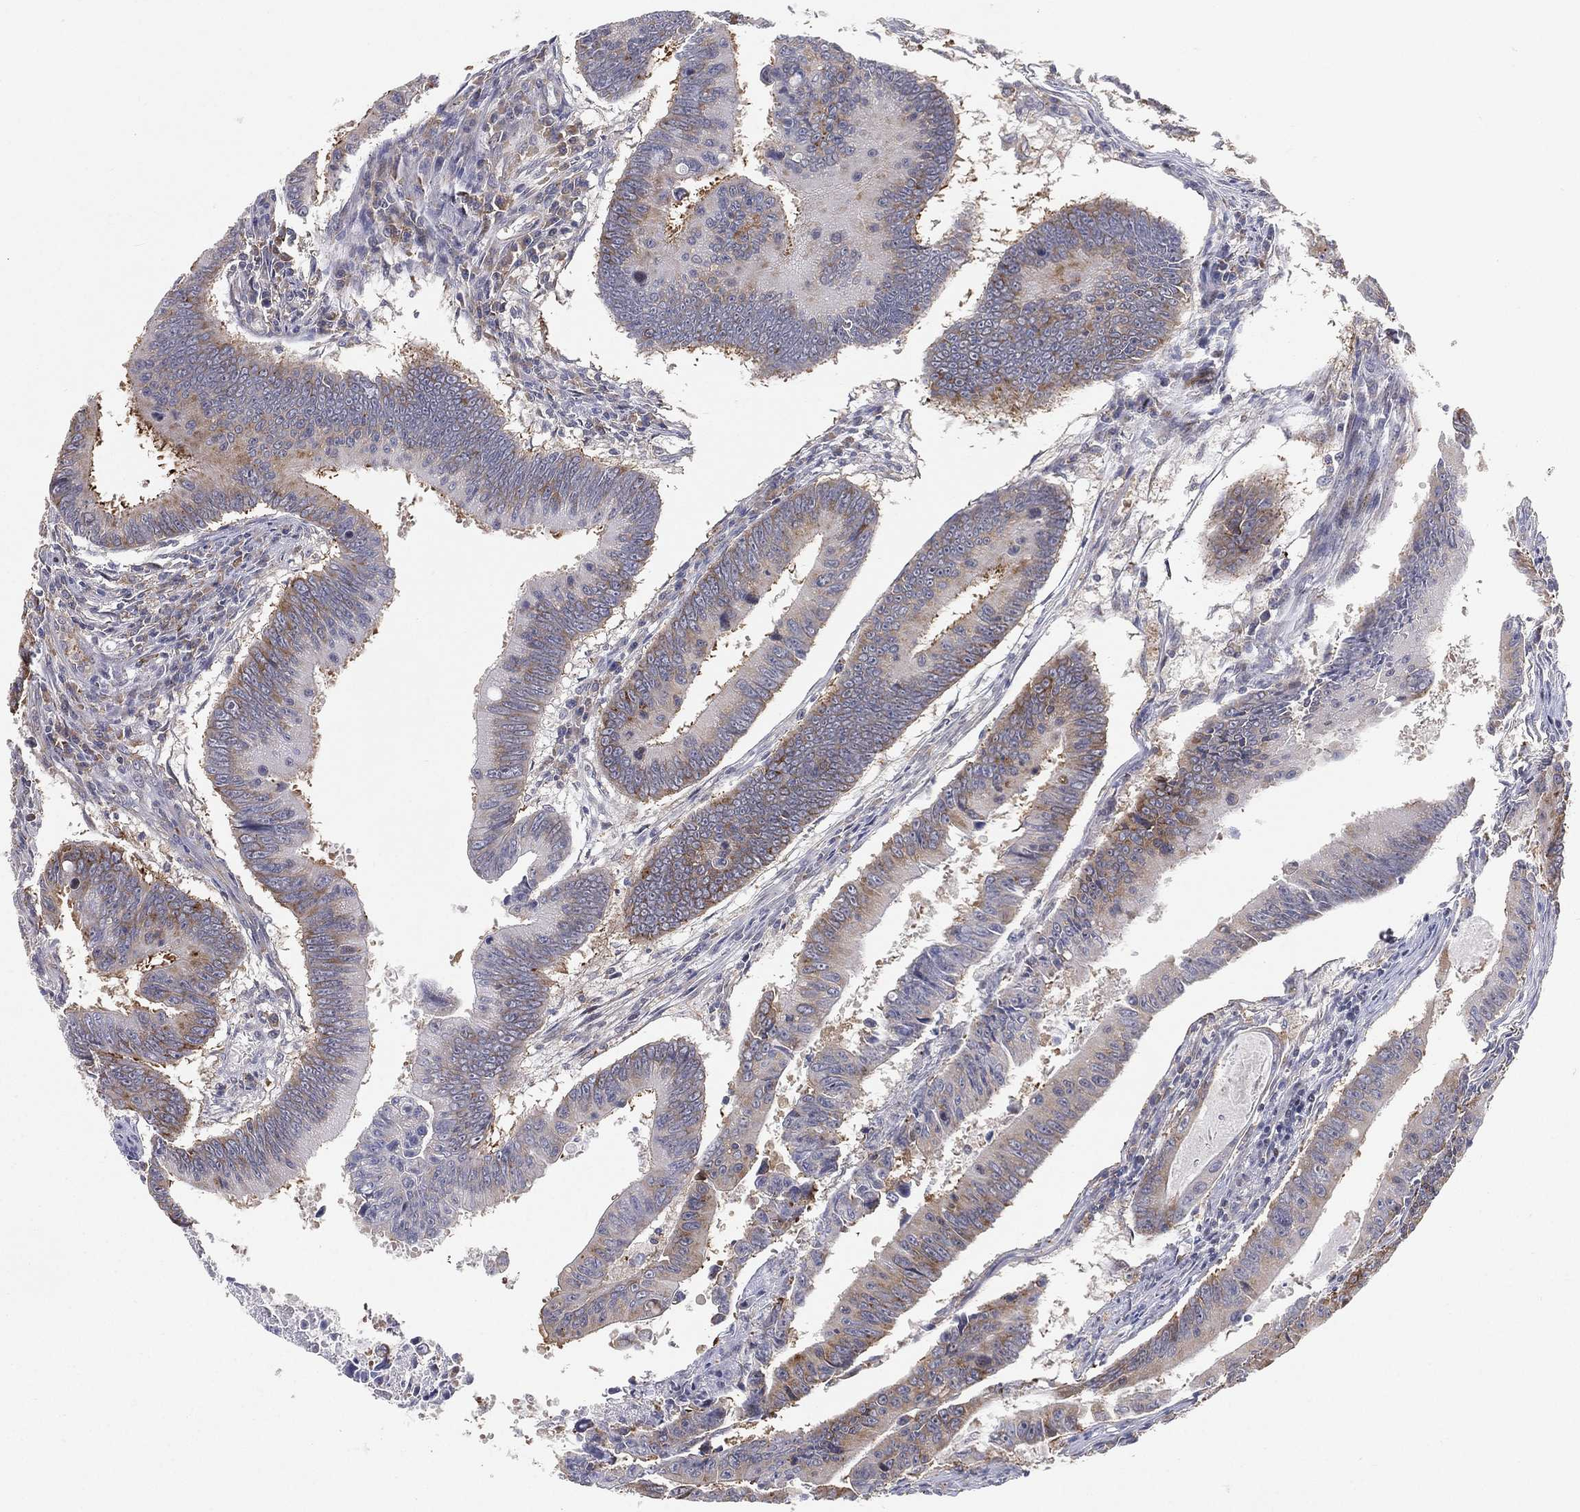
{"staining": {"intensity": "strong", "quantity": "<25%", "location": "cytoplasmic/membranous"}, "tissue": "colorectal cancer", "cell_type": "Tumor cells", "image_type": "cancer", "snomed": [{"axis": "morphology", "description": "Adenocarcinoma, NOS"}, {"axis": "topography", "description": "Colon"}], "caption": "Colorectal cancer was stained to show a protein in brown. There is medium levels of strong cytoplasmic/membranous positivity in about <25% of tumor cells.", "gene": "TMTC4", "patient": {"sex": "female", "age": 87}}